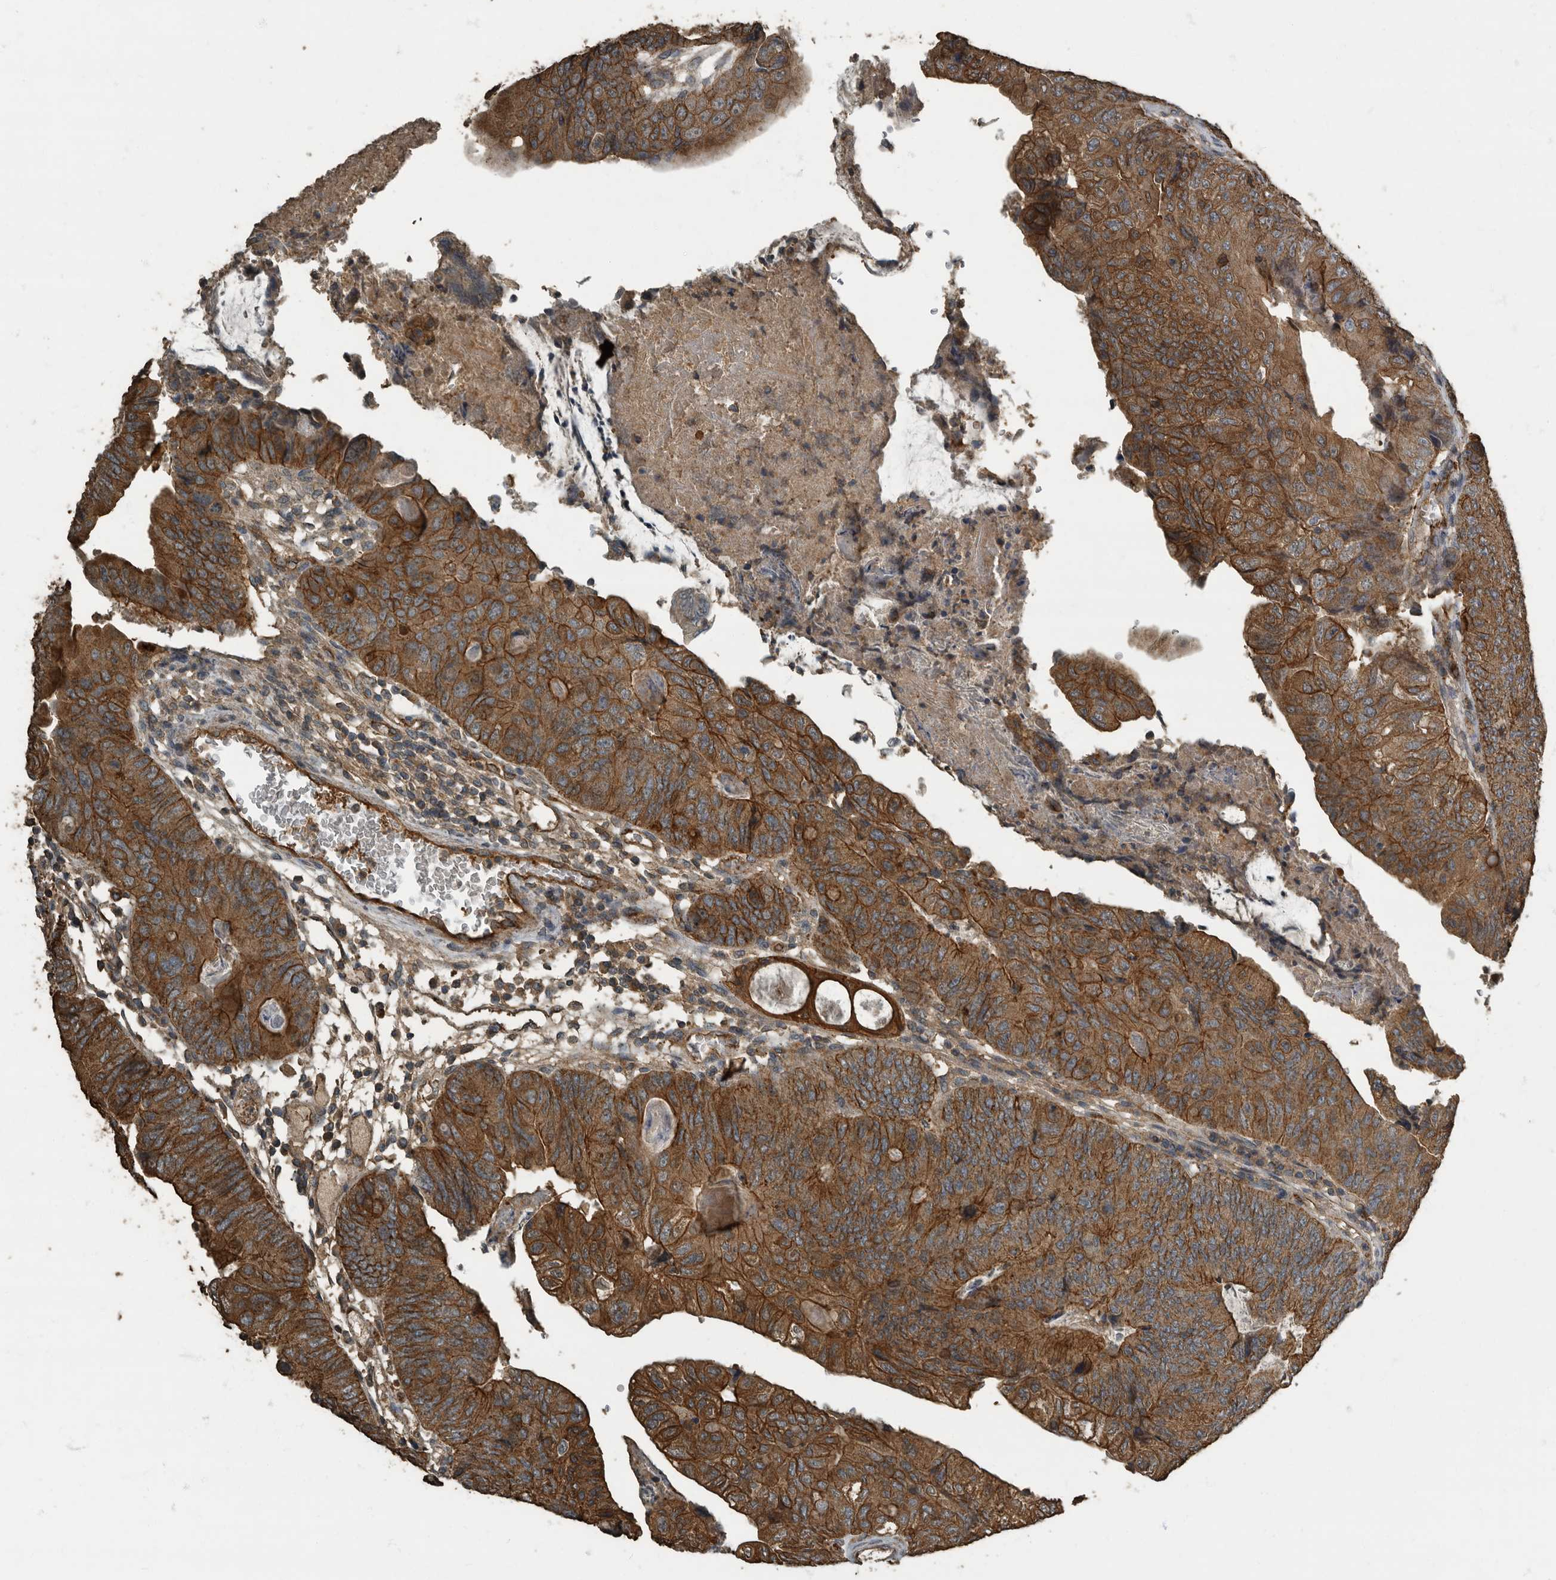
{"staining": {"intensity": "strong", "quantity": ">75%", "location": "cytoplasmic/membranous"}, "tissue": "colorectal cancer", "cell_type": "Tumor cells", "image_type": "cancer", "snomed": [{"axis": "morphology", "description": "Adenocarcinoma, NOS"}, {"axis": "topography", "description": "Colon"}], "caption": "Colorectal cancer (adenocarcinoma) stained with DAB (3,3'-diaminobenzidine) IHC demonstrates high levels of strong cytoplasmic/membranous positivity in approximately >75% of tumor cells.", "gene": "IL15RA", "patient": {"sex": "female", "age": 67}}